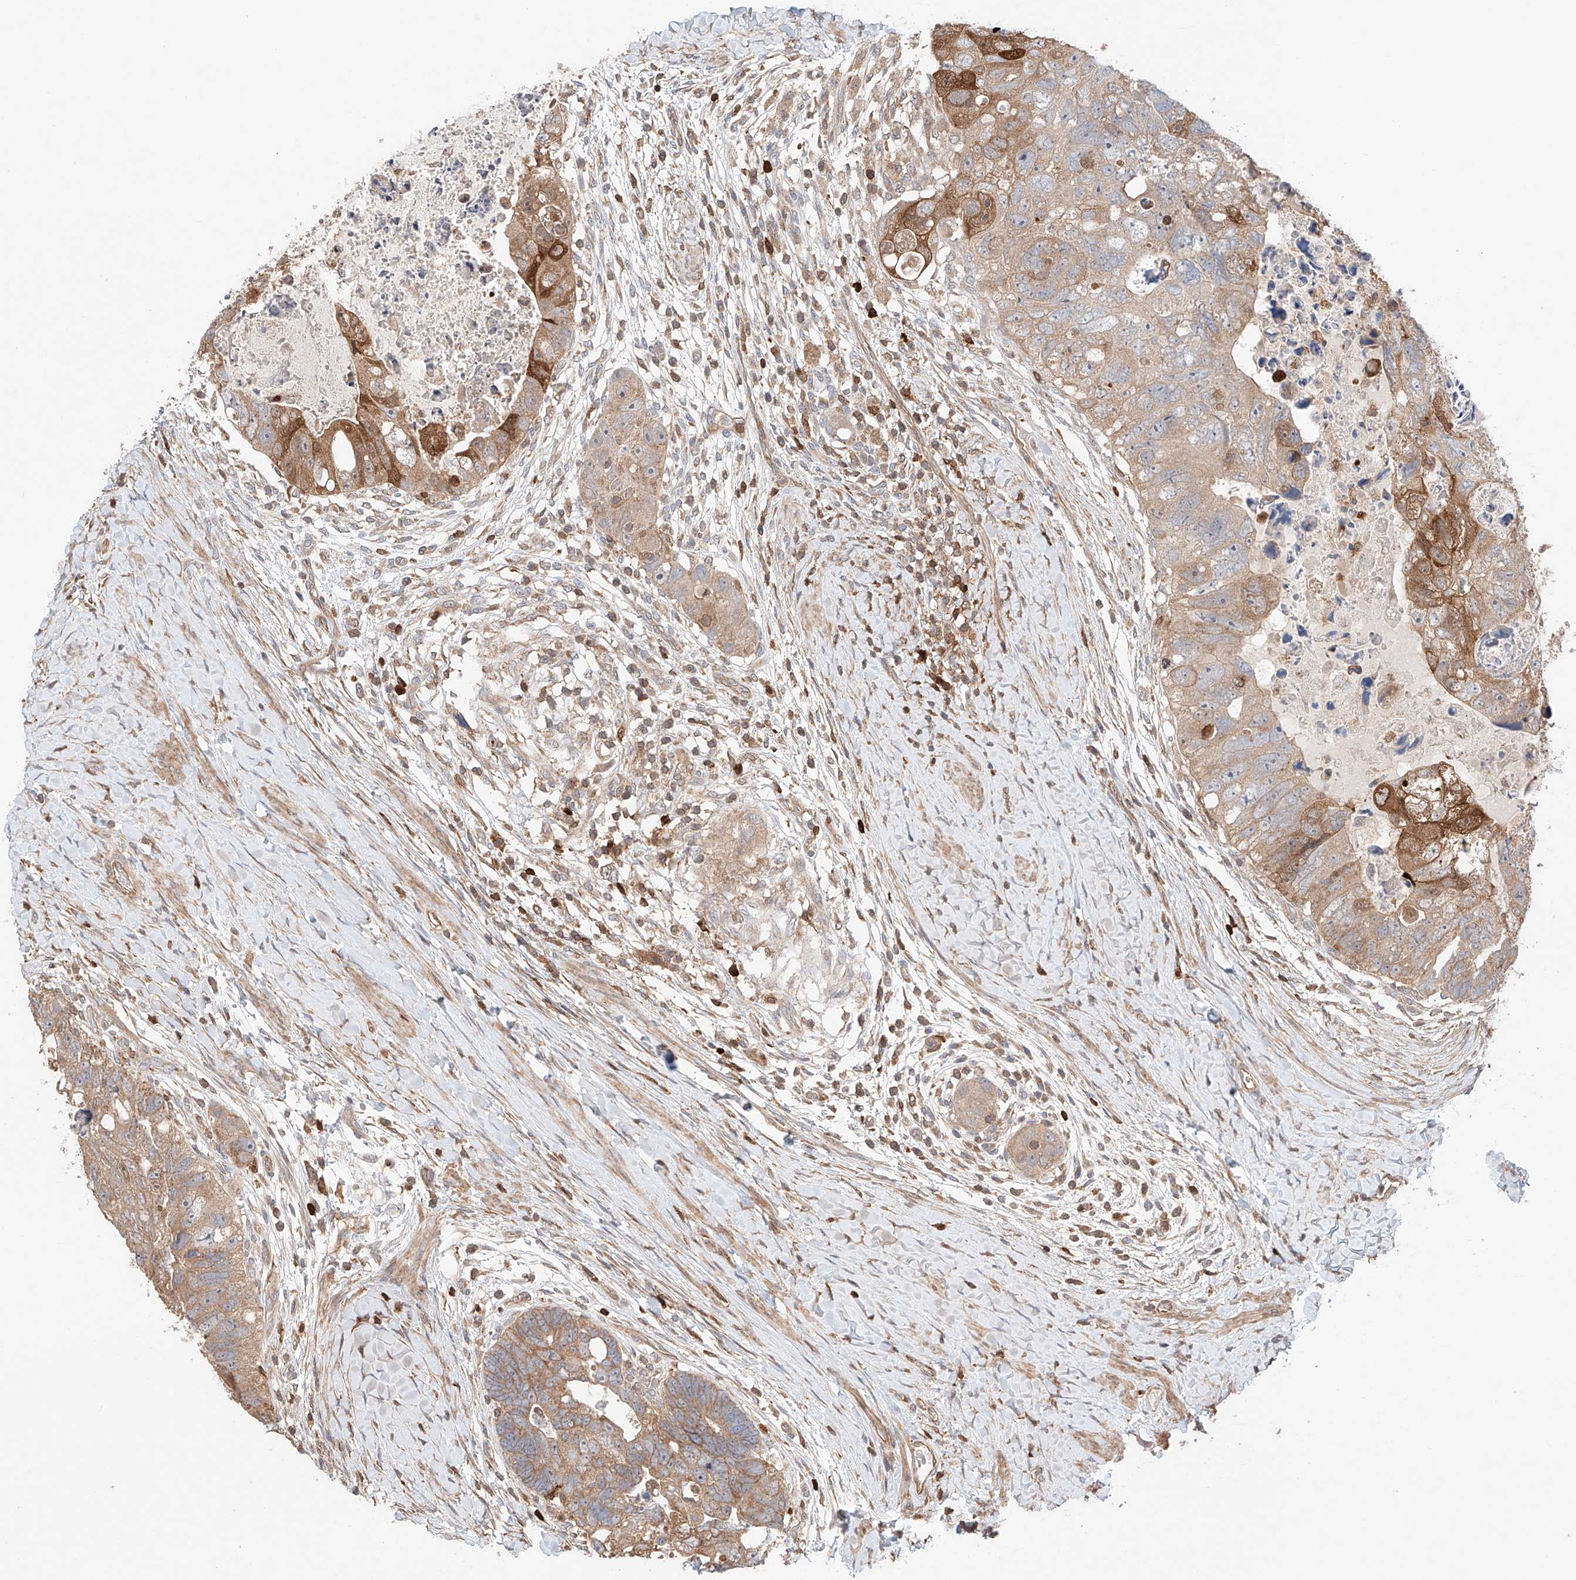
{"staining": {"intensity": "moderate", "quantity": ">75%", "location": "cytoplasmic/membranous"}, "tissue": "colorectal cancer", "cell_type": "Tumor cells", "image_type": "cancer", "snomed": [{"axis": "morphology", "description": "Adenocarcinoma, NOS"}, {"axis": "topography", "description": "Rectum"}], "caption": "A high-resolution micrograph shows immunohistochemistry staining of colorectal adenocarcinoma, which displays moderate cytoplasmic/membranous positivity in approximately >75% of tumor cells.", "gene": "IGSF22", "patient": {"sex": "male", "age": 59}}